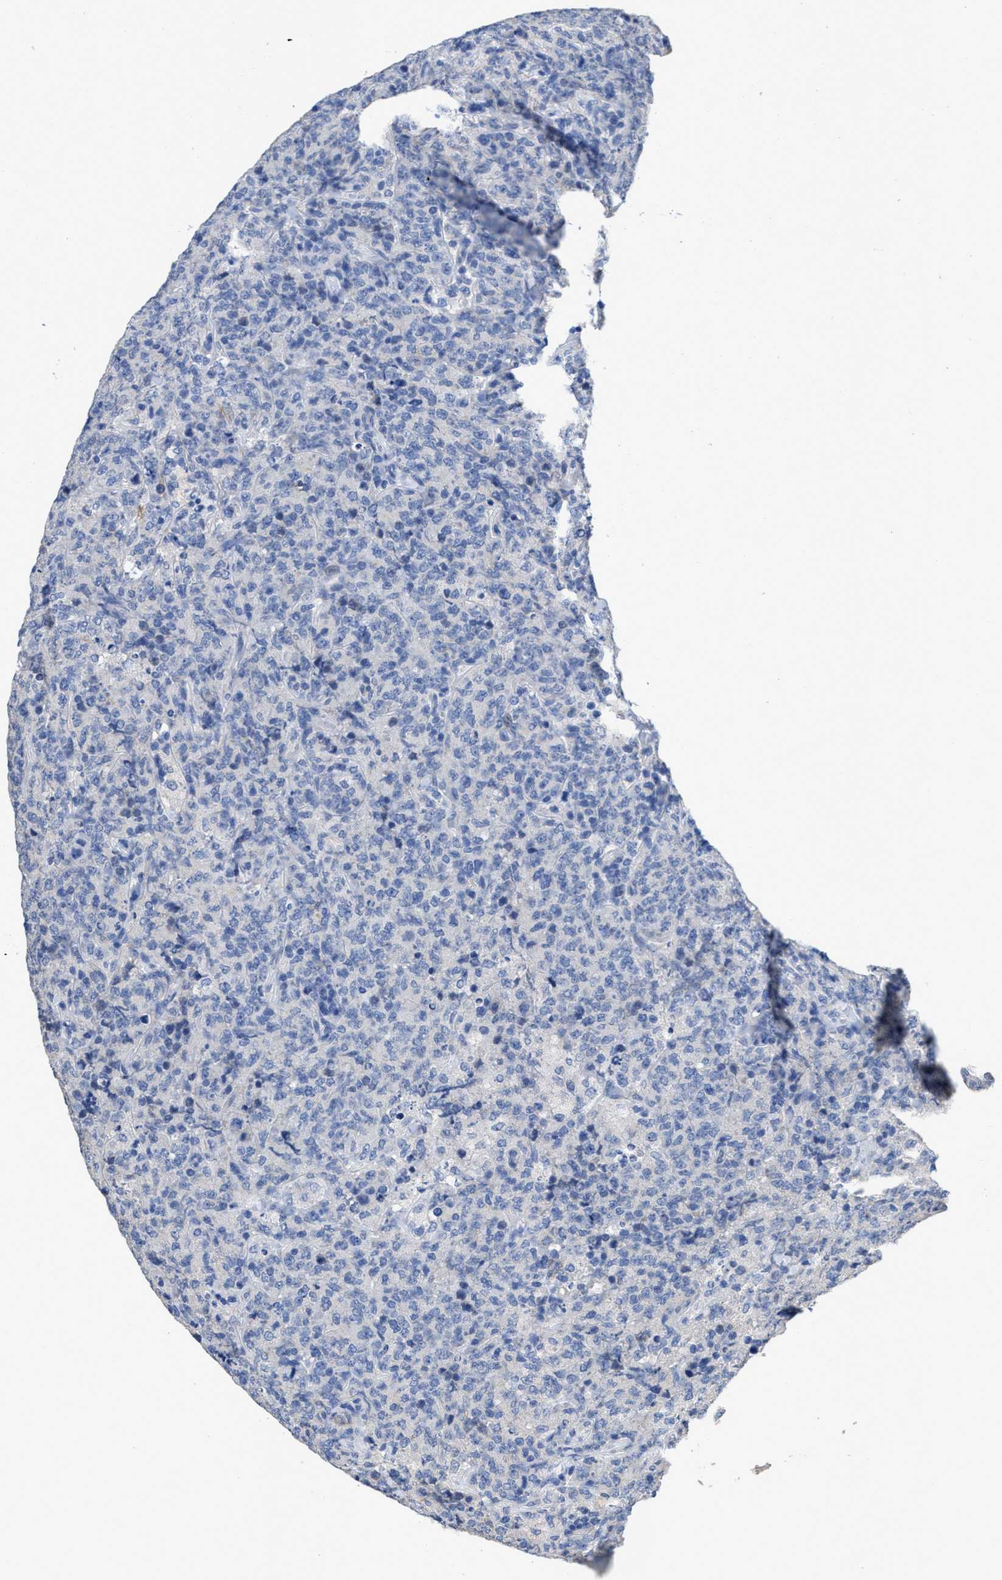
{"staining": {"intensity": "negative", "quantity": "none", "location": "none"}, "tissue": "lymphoma", "cell_type": "Tumor cells", "image_type": "cancer", "snomed": [{"axis": "morphology", "description": "Malignant lymphoma, non-Hodgkin's type, High grade"}, {"axis": "topography", "description": "Tonsil"}], "caption": "IHC of high-grade malignant lymphoma, non-Hodgkin's type exhibits no staining in tumor cells.", "gene": "CA9", "patient": {"sex": "female", "age": 36}}